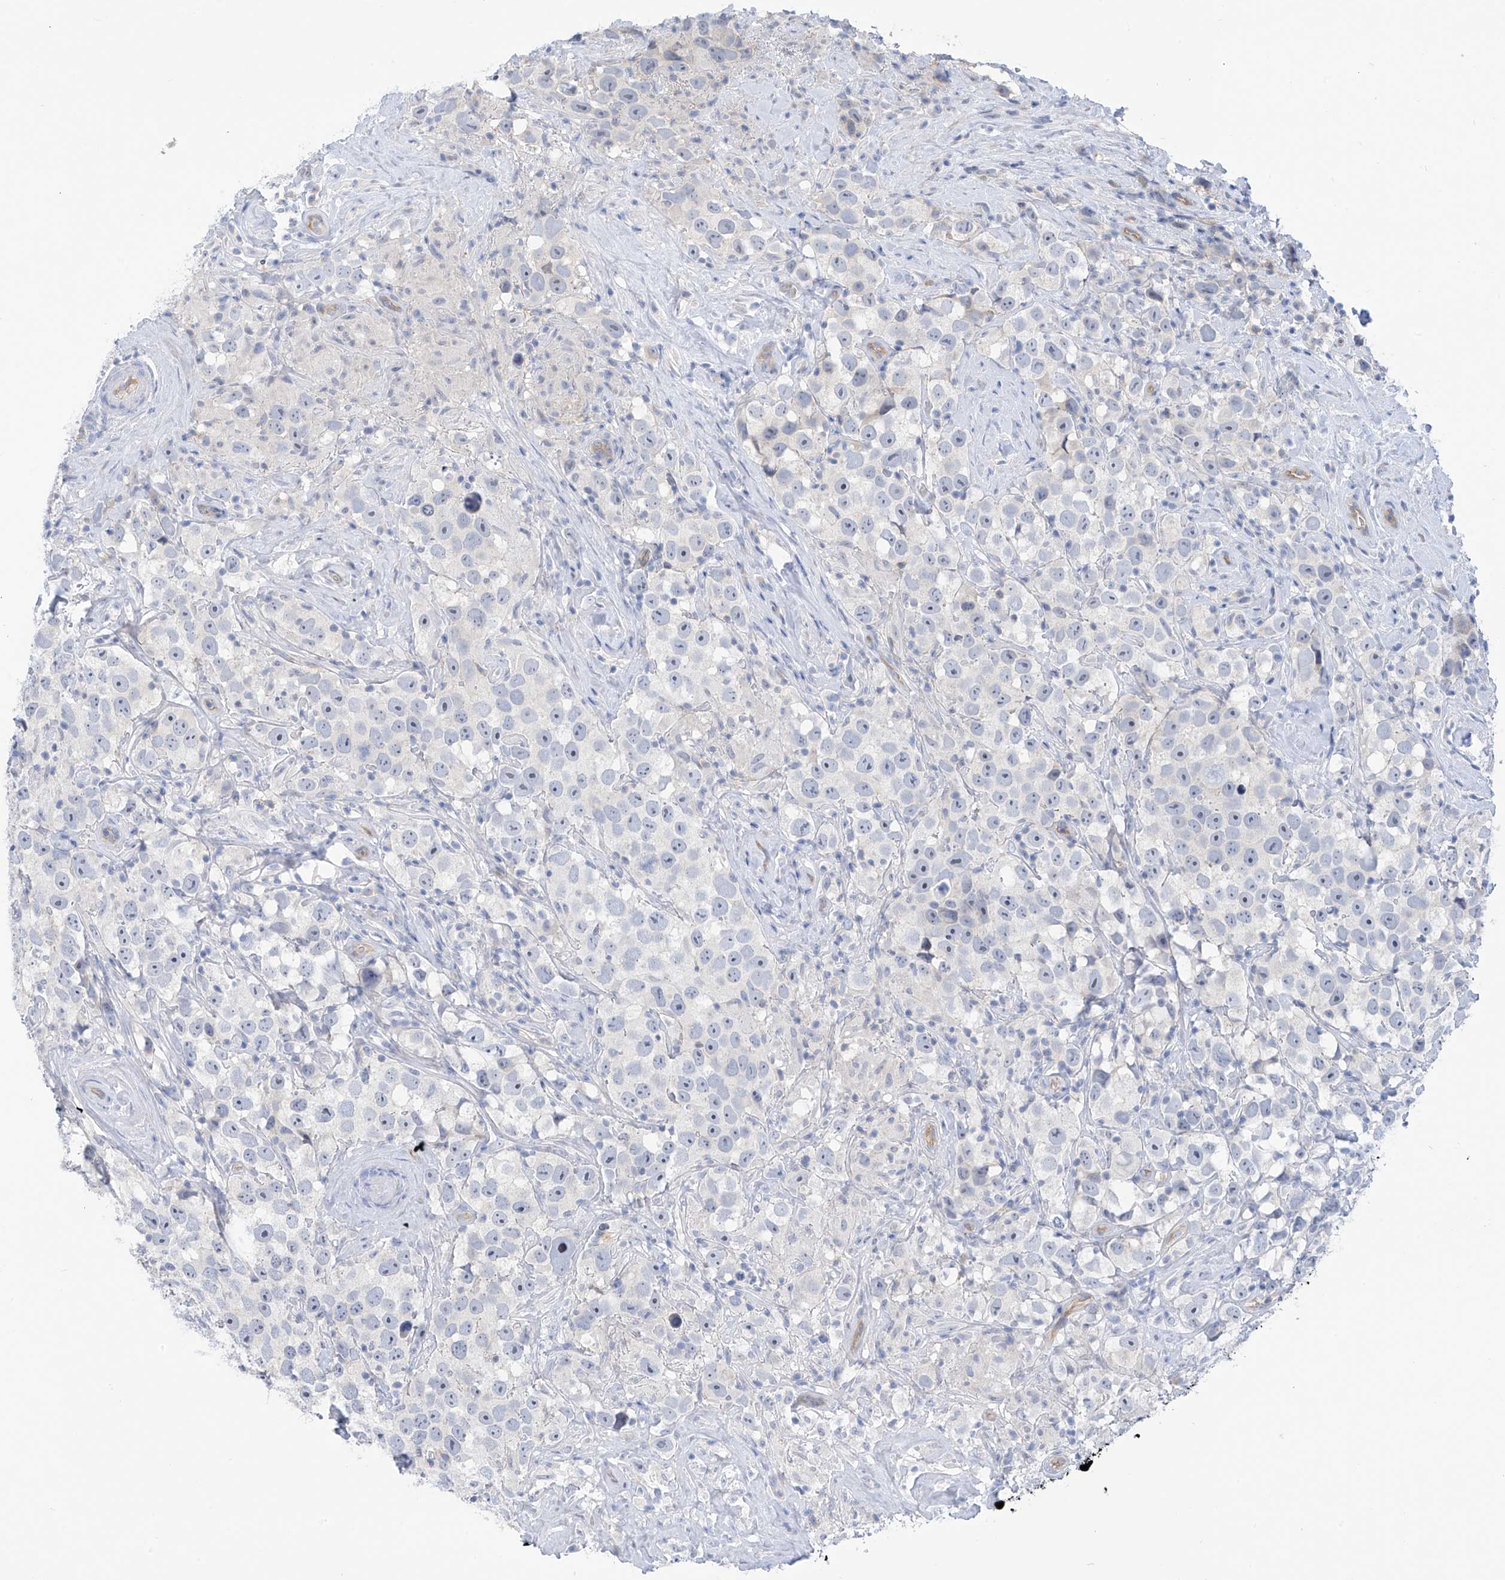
{"staining": {"intensity": "negative", "quantity": "none", "location": "none"}, "tissue": "testis cancer", "cell_type": "Tumor cells", "image_type": "cancer", "snomed": [{"axis": "morphology", "description": "Seminoma, NOS"}, {"axis": "topography", "description": "Testis"}], "caption": "DAB (3,3'-diaminobenzidine) immunohistochemical staining of human testis cancer (seminoma) reveals no significant staining in tumor cells.", "gene": "PIK3C2B", "patient": {"sex": "male", "age": 49}}